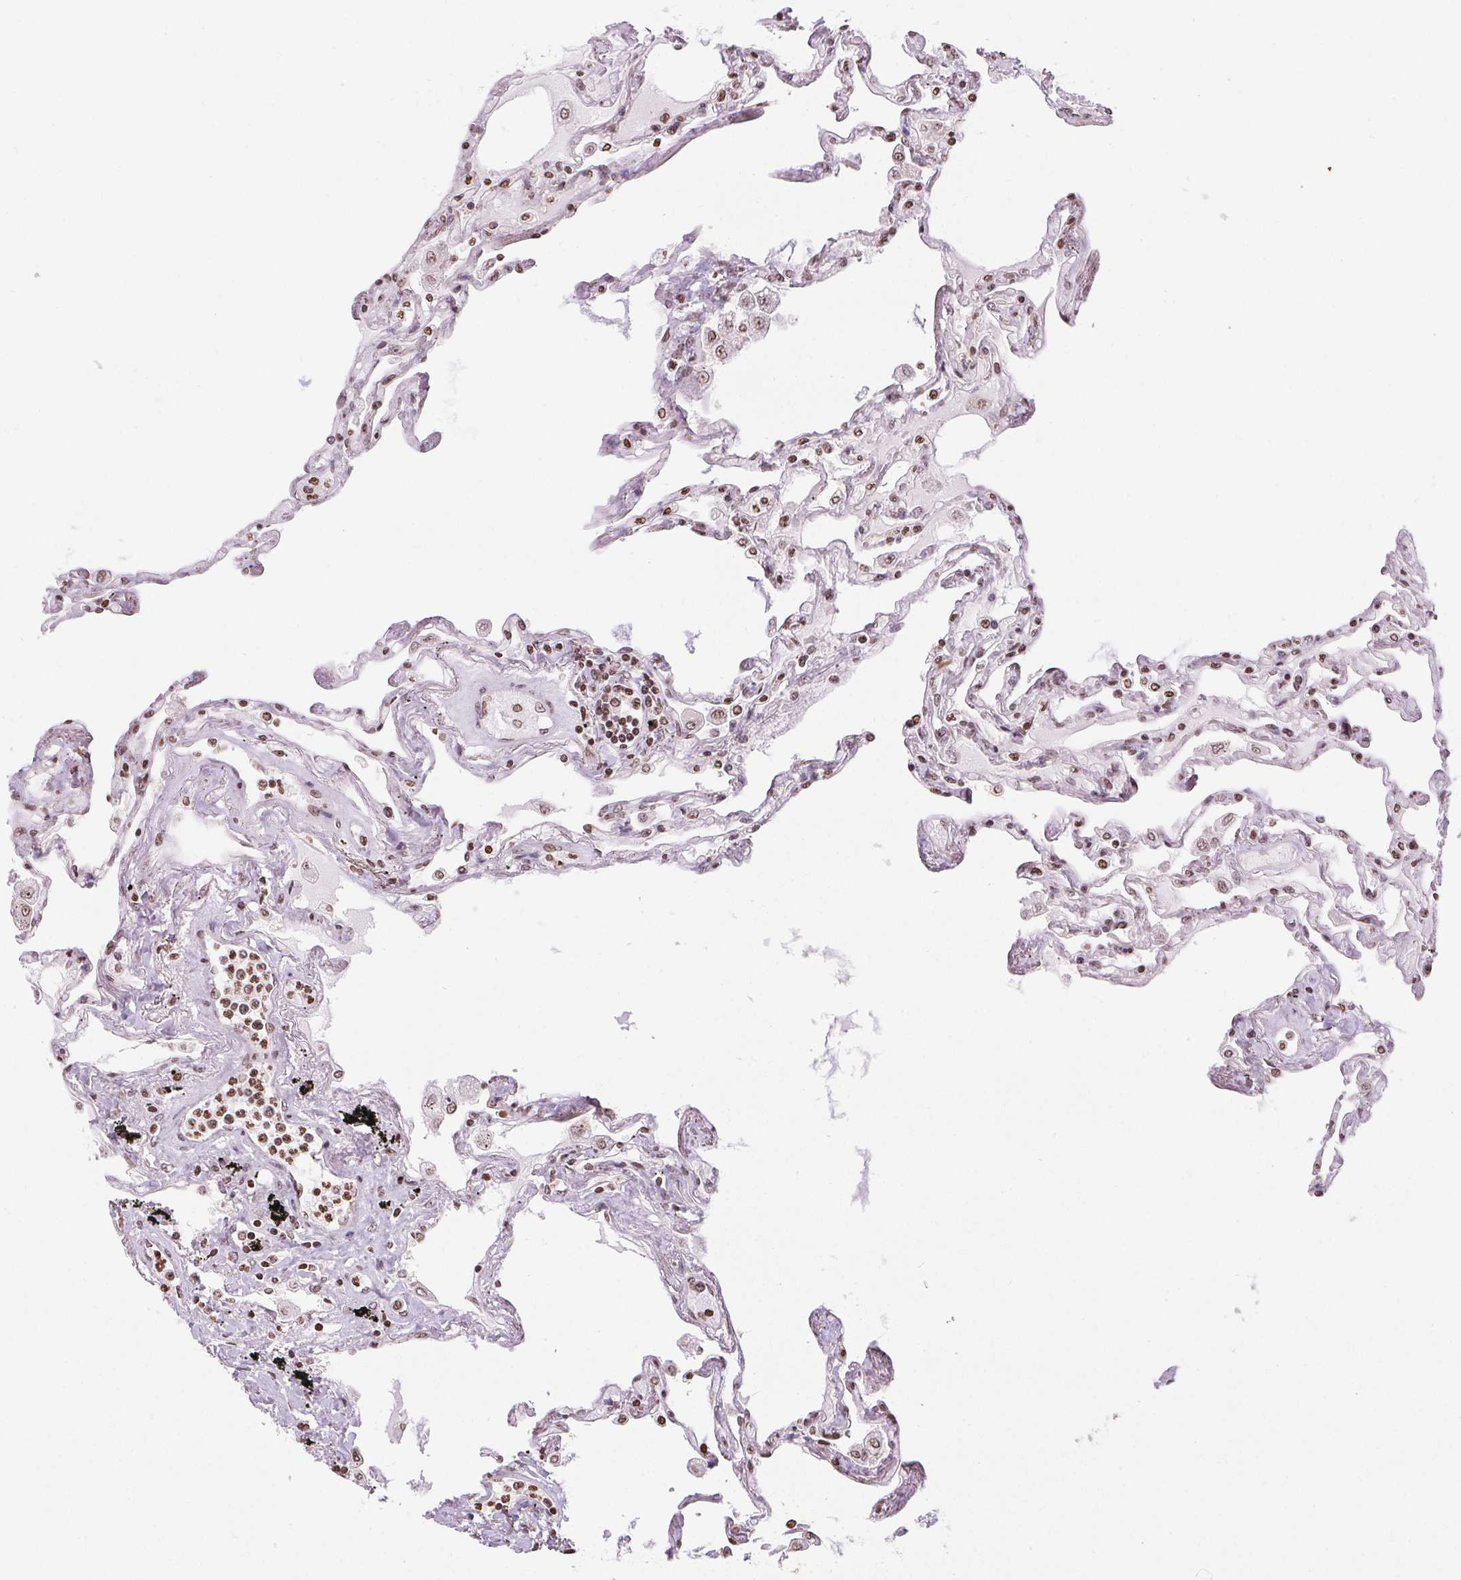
{"staining": {"intensity": "moderate", "quantity": "25%-75%", "location": "nuclear"}, "tissue": "lung", "cell_type": "Alveolar cells", "image_type": "normal", "snomed": [{"axis": "morphology", "description": "Normal tissue, NOS"}, {"axis": "morphology", "description": "Adenocarcinoma, NOS"}, {"axis": "topography", "description": "Cartilage tissue"}, {"axis": "topography", "description": "Lung"}], "caption": "Immunohistochemical staining of normal lung demonstrates 25%-75% levels of moderate nuclear protein expression in about 25%-75% of alveolar cells. The staining is performed using DAB (3,3'-diaminobenzidine) brown chromogen to label protein expression. The nuclei are counter-stained blue using hematoxylin.", "gene": "RNF181", "patient": {"sex": "female", "age": 67}}